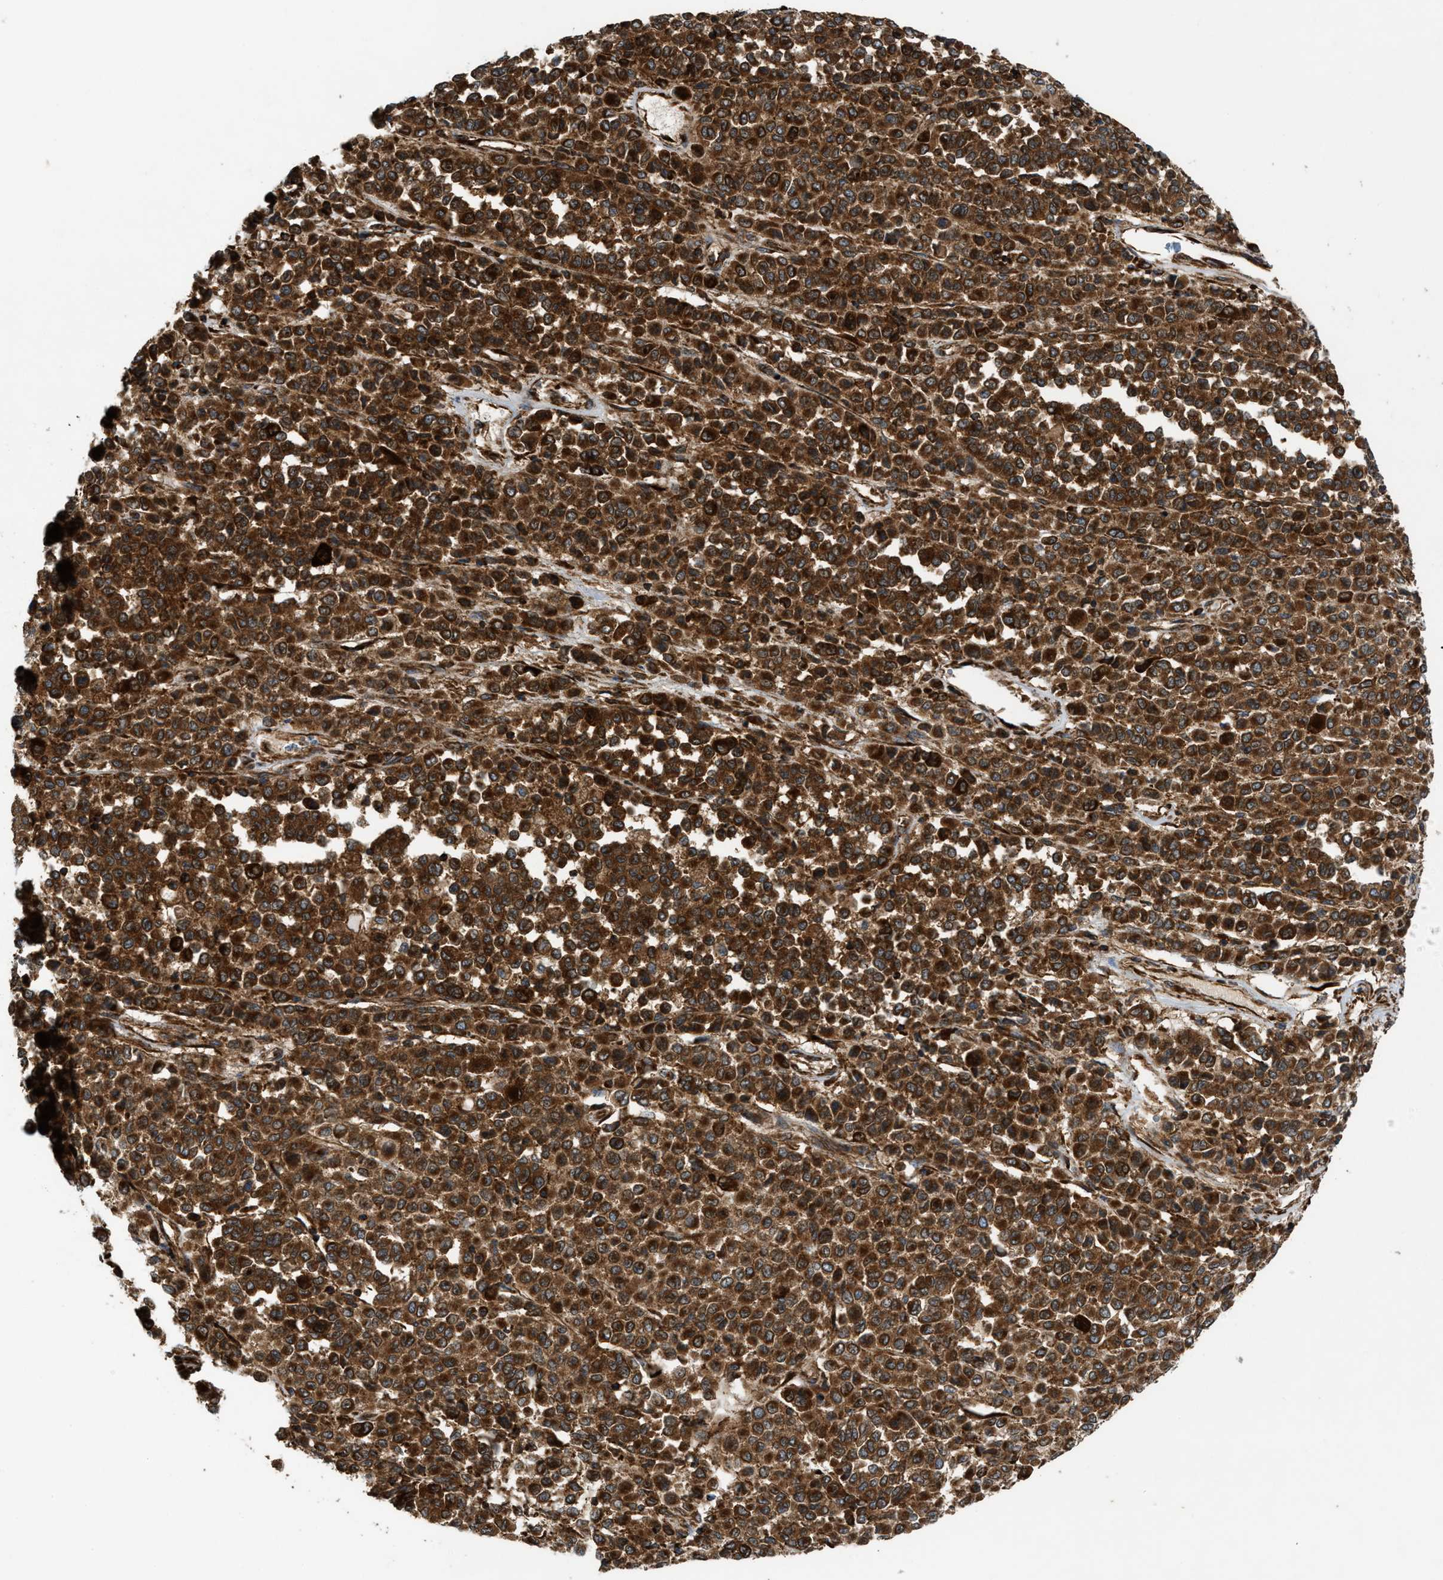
{"staining": {"intensity": "strong", "quantity": ">75%", "location": "cytoplasmic/membranous"}, "tissue": "melanoma", "cell_type": "Tumor cells", "image_type": "cancer", "snomed": [{"axis": "morphology", "description": "Malignant melanoma, Metastatic site"}, {"axis": "topography", "description": "Pancreas"}], "caption": "Immunohistochemical staining of malignant melanoma (metastatic site) exhibits high levels of strong cytoplasmic/membranous expression in about >75% of tumor cells.", "gene": "EGLN1", "patient": {"sex": "female", "age": 30}}